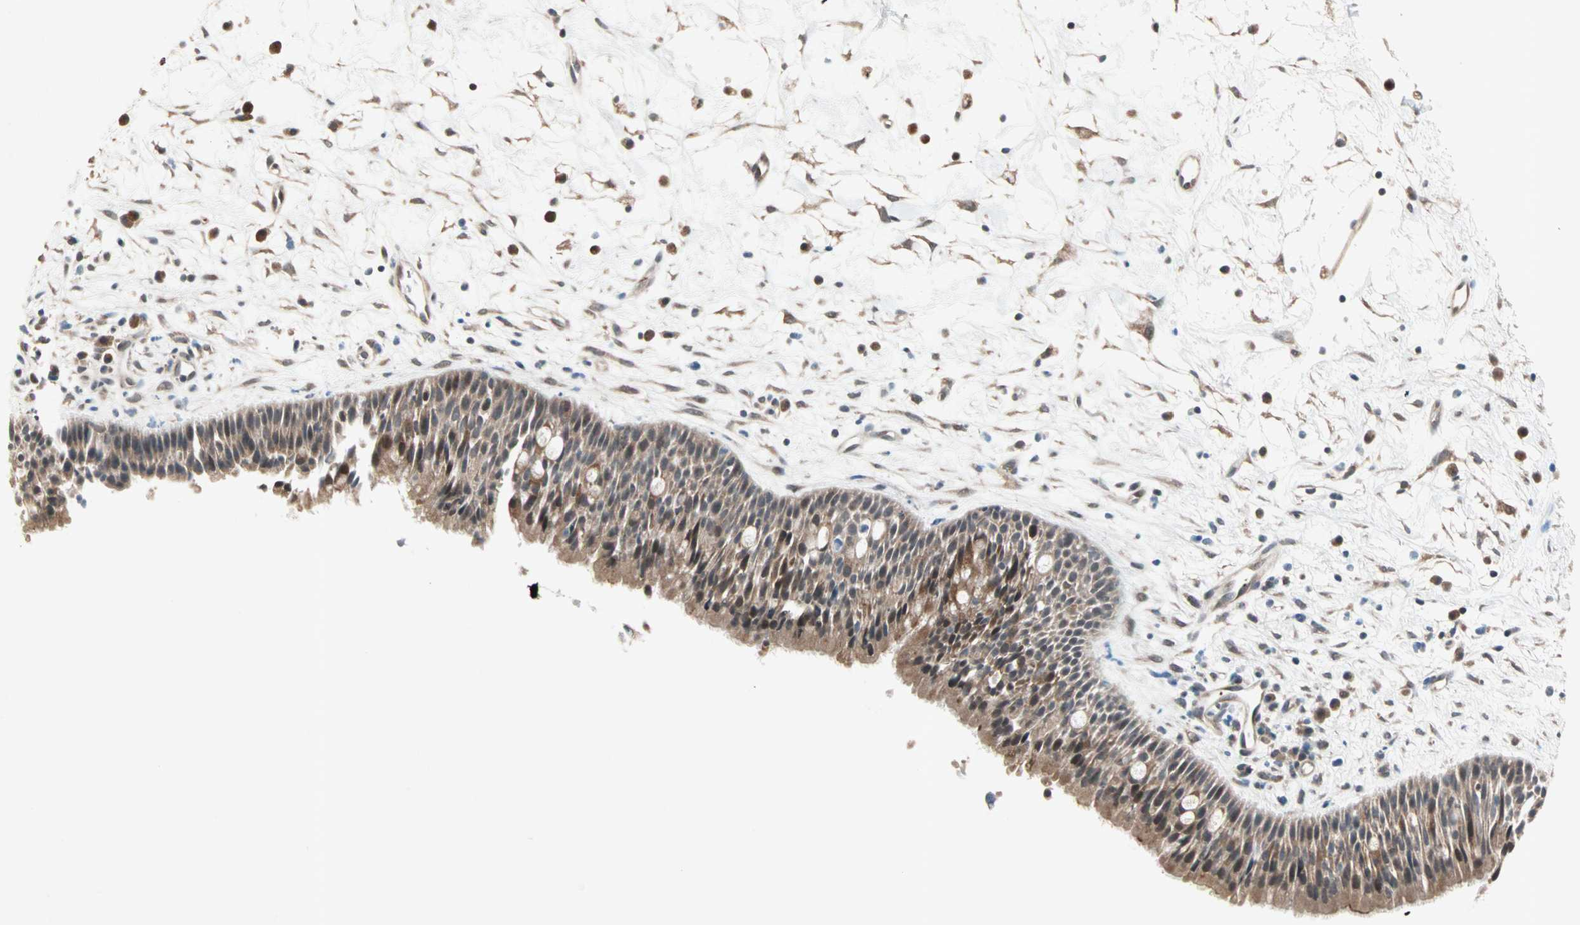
{"staining": {"intensity": "moderate", "quantity": ">75%", "location": "cytoplasmic/membranous,nuclear"}, "tissue": "nasopharynx", "cell_type": "Respiratory epithelial cells", "image_type": "normal", "snomed": [{"axis": "morphology", "description": "Normal tissue, NOS"}, {"axis": "topography", "description": "Nasopharynx"}], "caption": "Immunohistochemistry photomicrograph of unremarkable human nasopharynx stained for a protein (brown), which exhibits medium levels of moderate cytoplasmic/membranous,nuclear expression in about >75% of respiratory epithelial cells.", "gene": "PGBD1", "patient": {"sex": "male", "age": 13}}